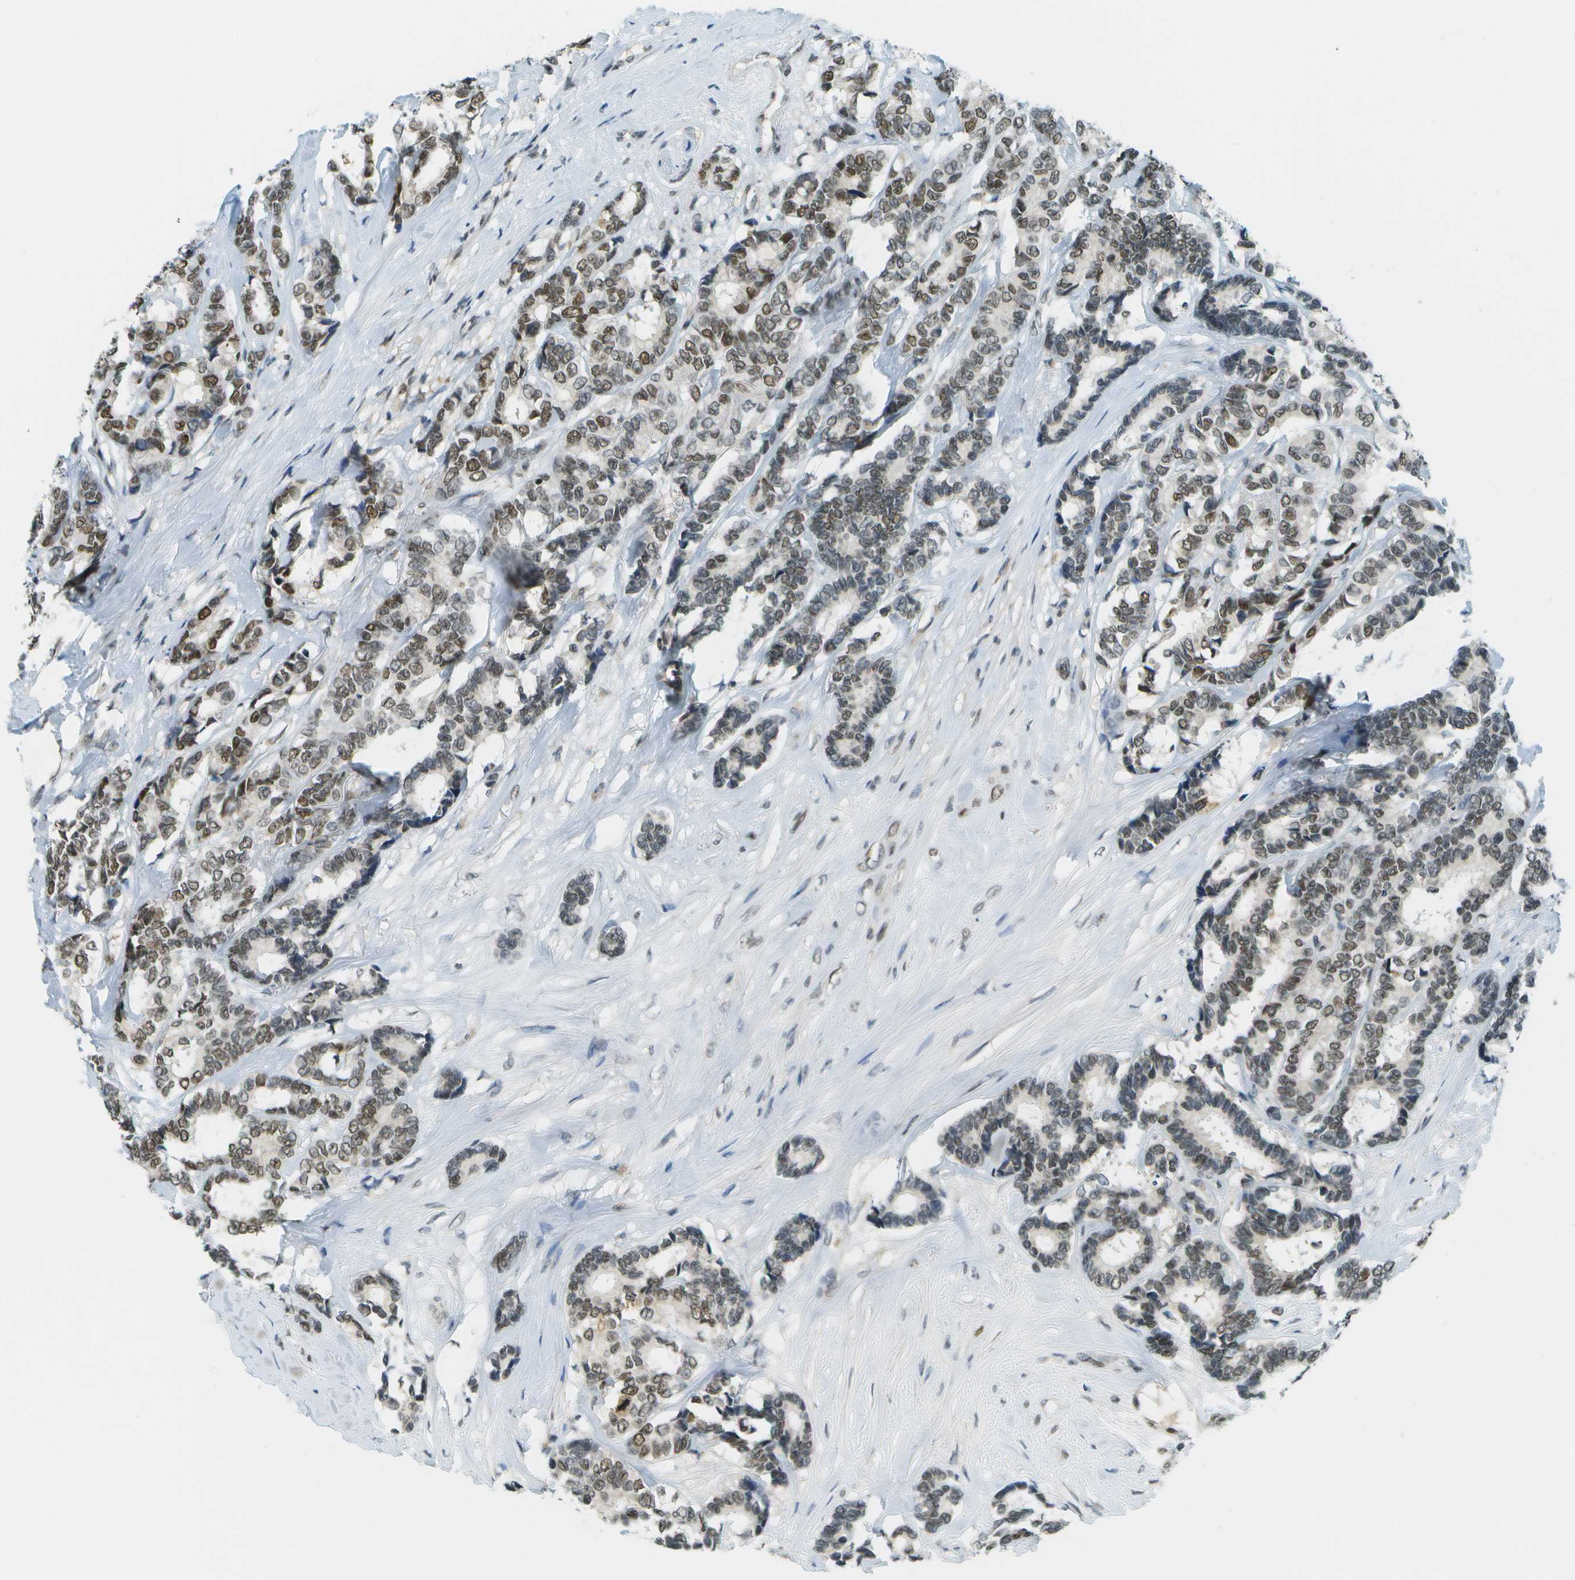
{"staining": {"intensity": "moderate", "quantity": ">75%", "location": "nuclear"}, "tissue": "breast cancer", "cell_type": "Tumor cells", "image_type": "cancer", "snomed": [{"axis": "morphology", "description": "Duct carcinoma"}, {"axis": "topography", "description": "Breast"}], "caption": "Approximately >75% of tumor cells in human breast cancer reveal moderate nuclear protein staining as visualized by brown immunohistochemical staining.", "gene": "CBX5", "patient": {"sex": "female", "age": 87}}